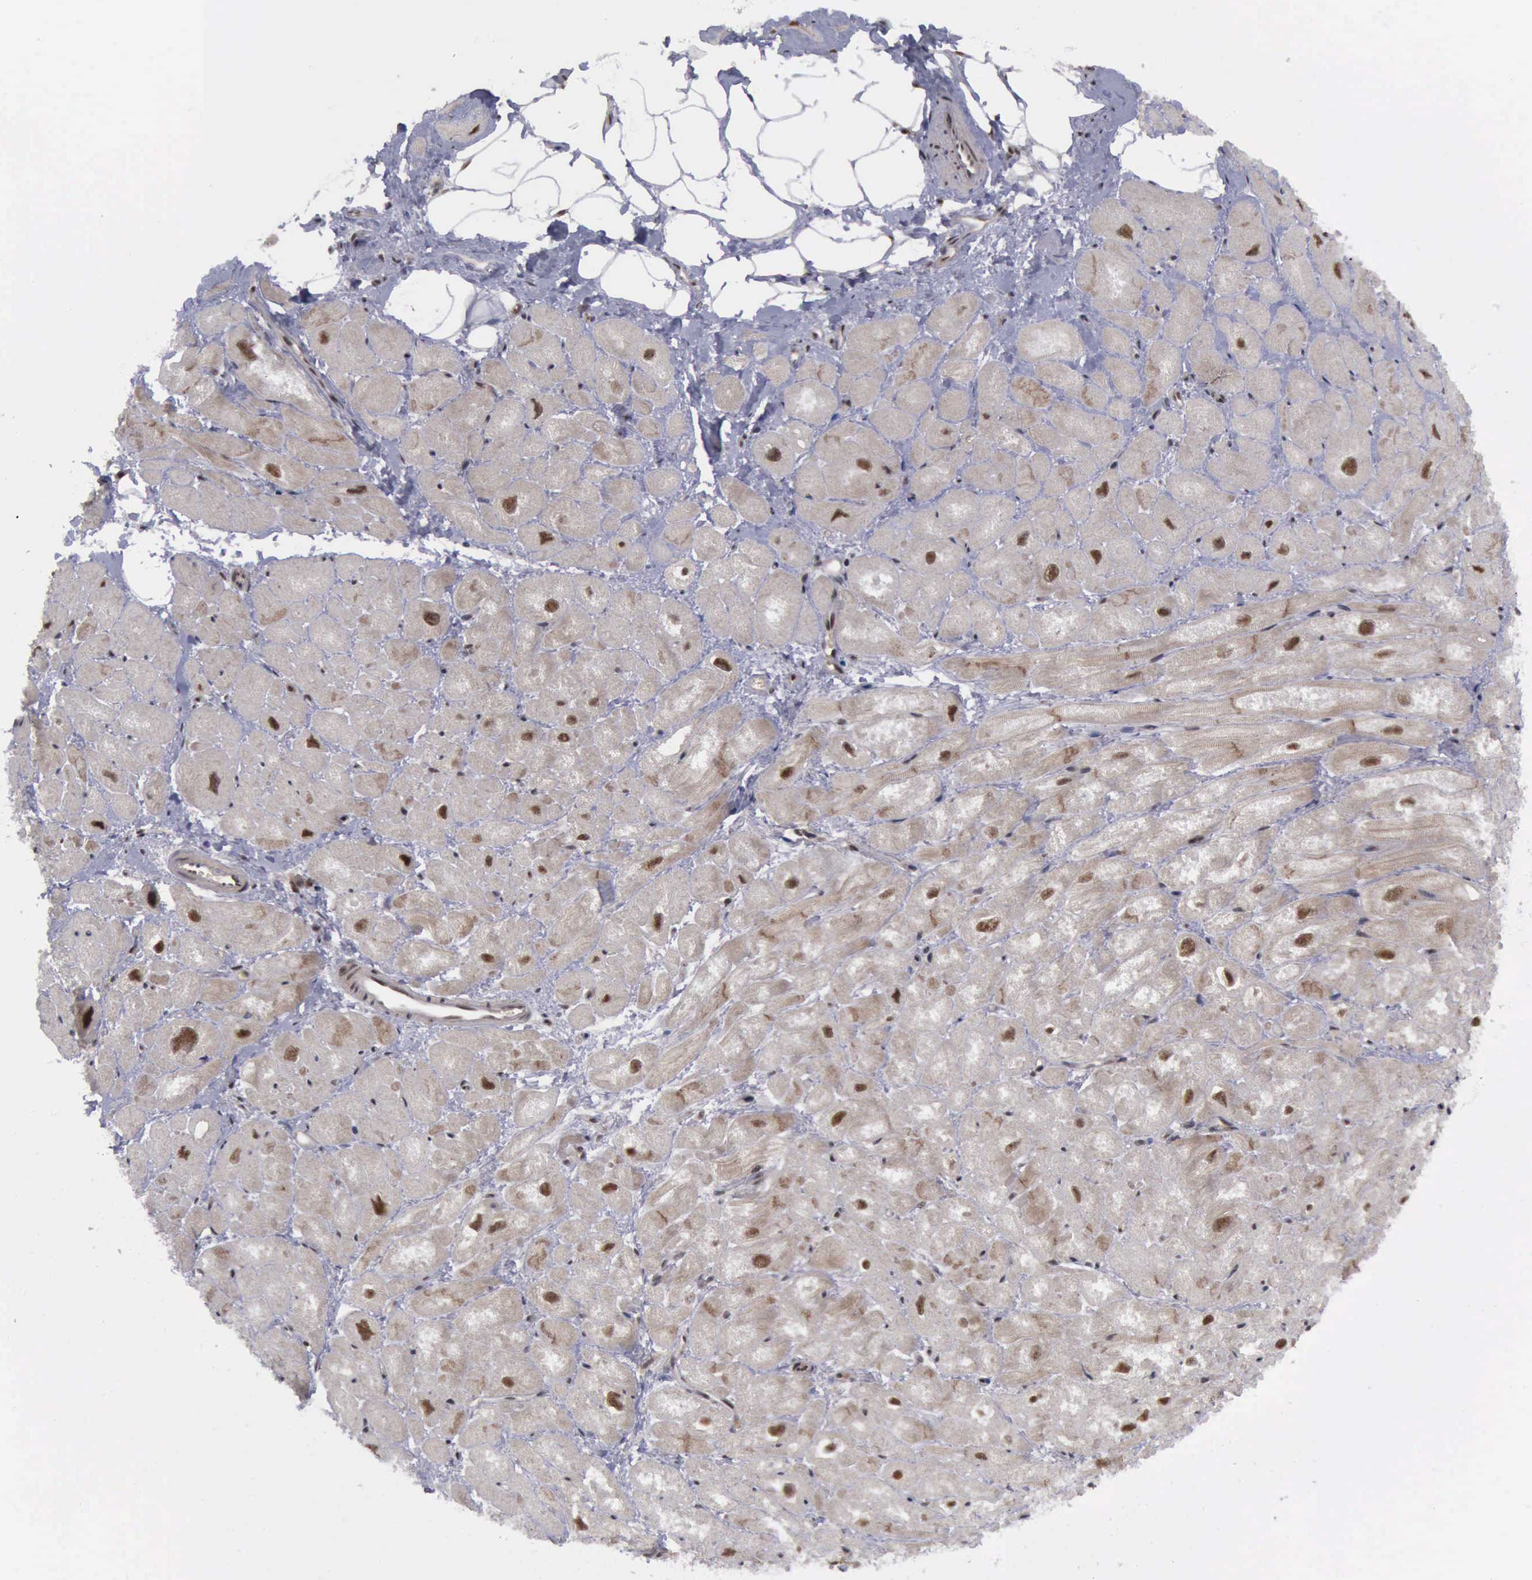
{"staining": {"intensity": "moderate", "quantity": ">75%", "location": "cytoplasmic/membranous"}, "tissue": "heart muscle", "cell_type": "Cardiomyocytes", "image_type": "normal", "snomed": [{"axis": "morphology", "description": "Normal tissue, NOS"}, {"axis": "topography", "description": "Heart"}], "caption": "Immunohistochemistry (IHC) (DAB (3,3'-diaminobenzidine)) staining of normal heart muscle reveals moderate cytoplasmic/membranous protein positivity in approximately >75% of cardiomyocytes.", "gene": "ATM", "patient": {"sex": "male", "age": 49}}